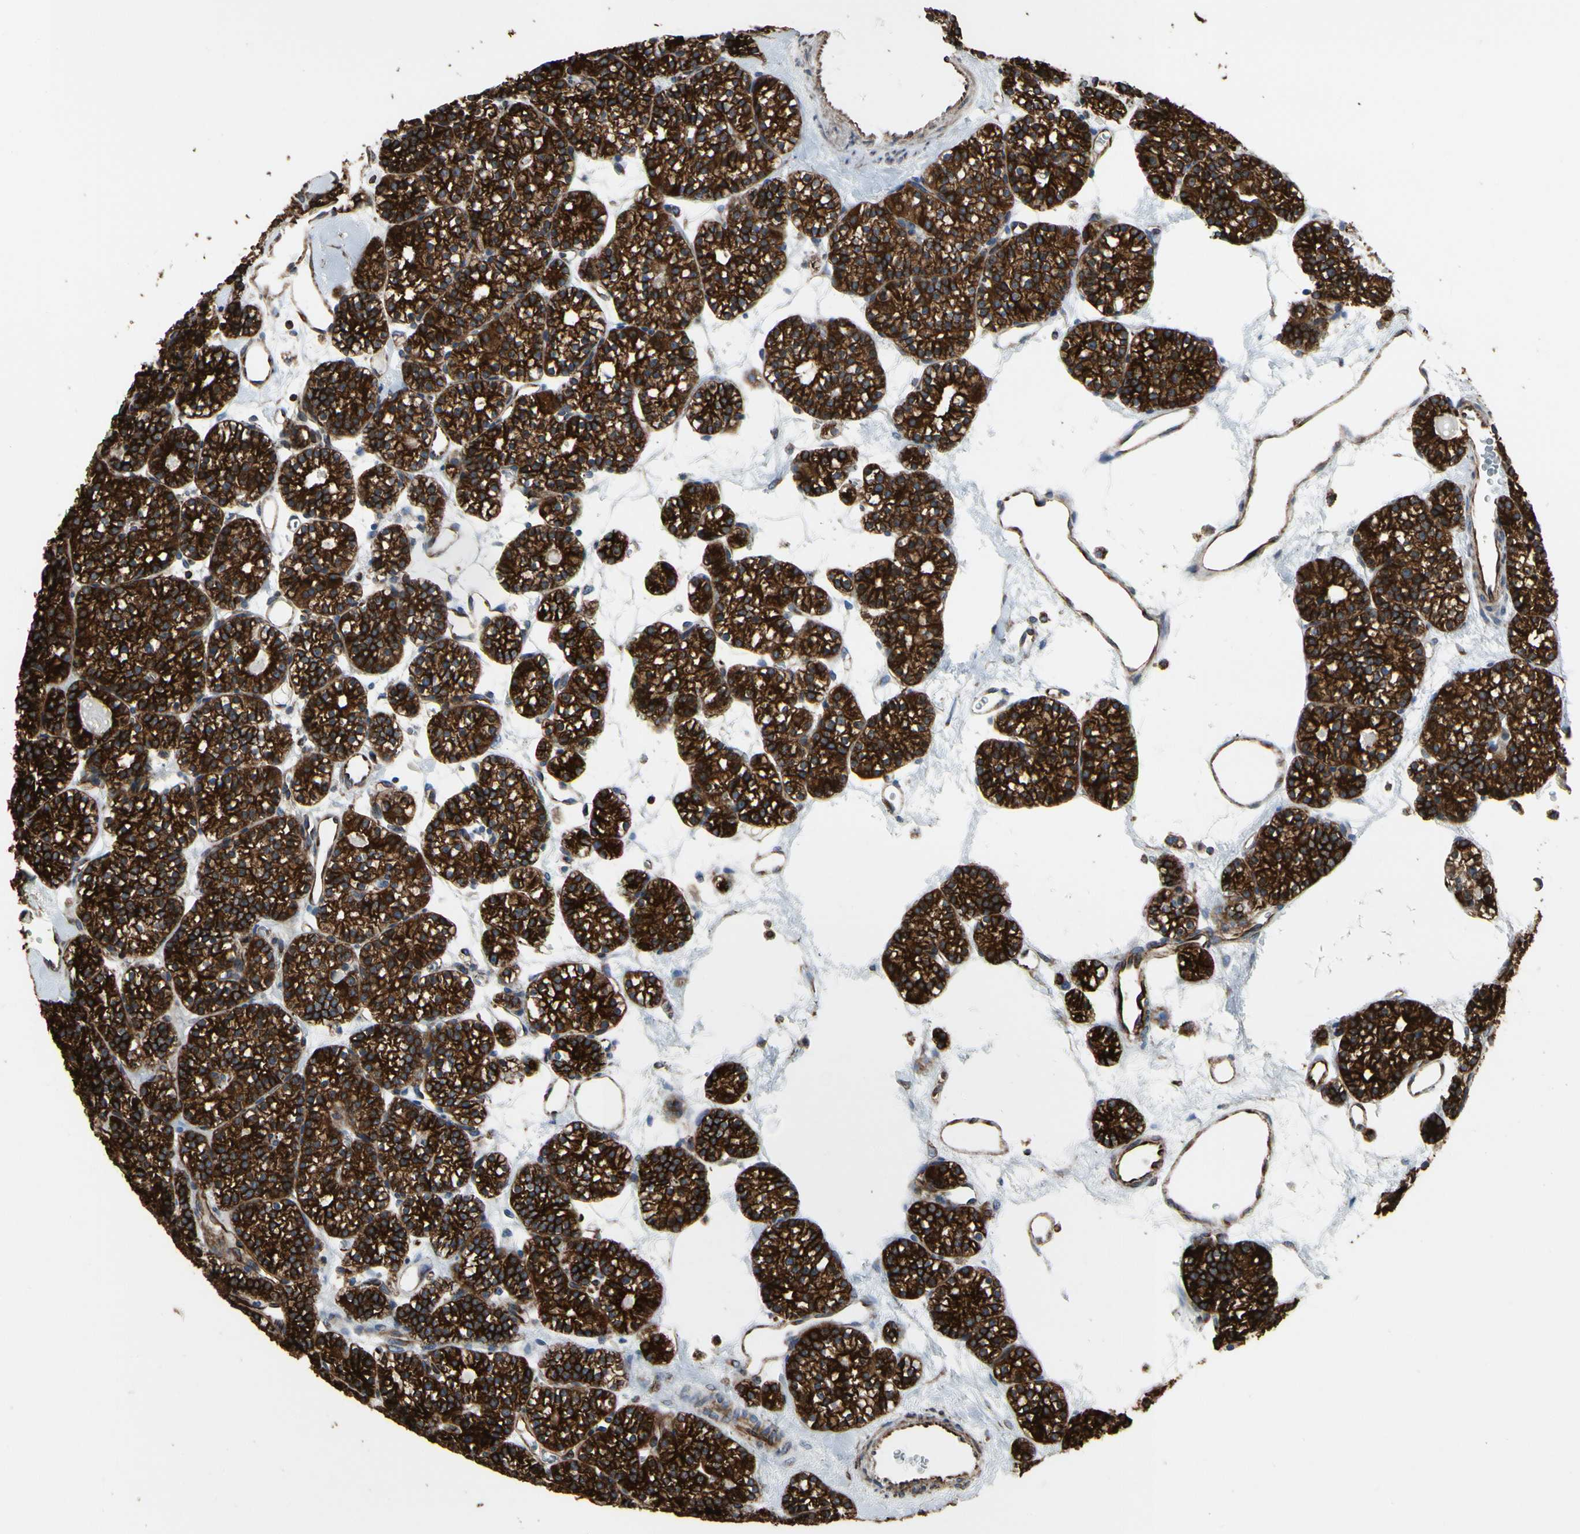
{"staining": {"intensity": "strong", "quantity": ">75%", "location": "cytoplasmic/membranous"}, "tissue": "parathyroid gland", "cell_type": "Glandular cells", "image_type": "normal", "snomed": [{"axis": "morphology", "description": "Normal tissue, NOS"}, {"axis": "topography", "description": "Parathyroid gland"}], "caption": "This histopathology image displays immunohistochemistry staining of benign human parathyroid gland, with high strong cytoplasmic/membranous positivity in approximately >75% of glandular cells.", "gene": "TUBA1A", "patient": {"sex": "female", "age": 64}}